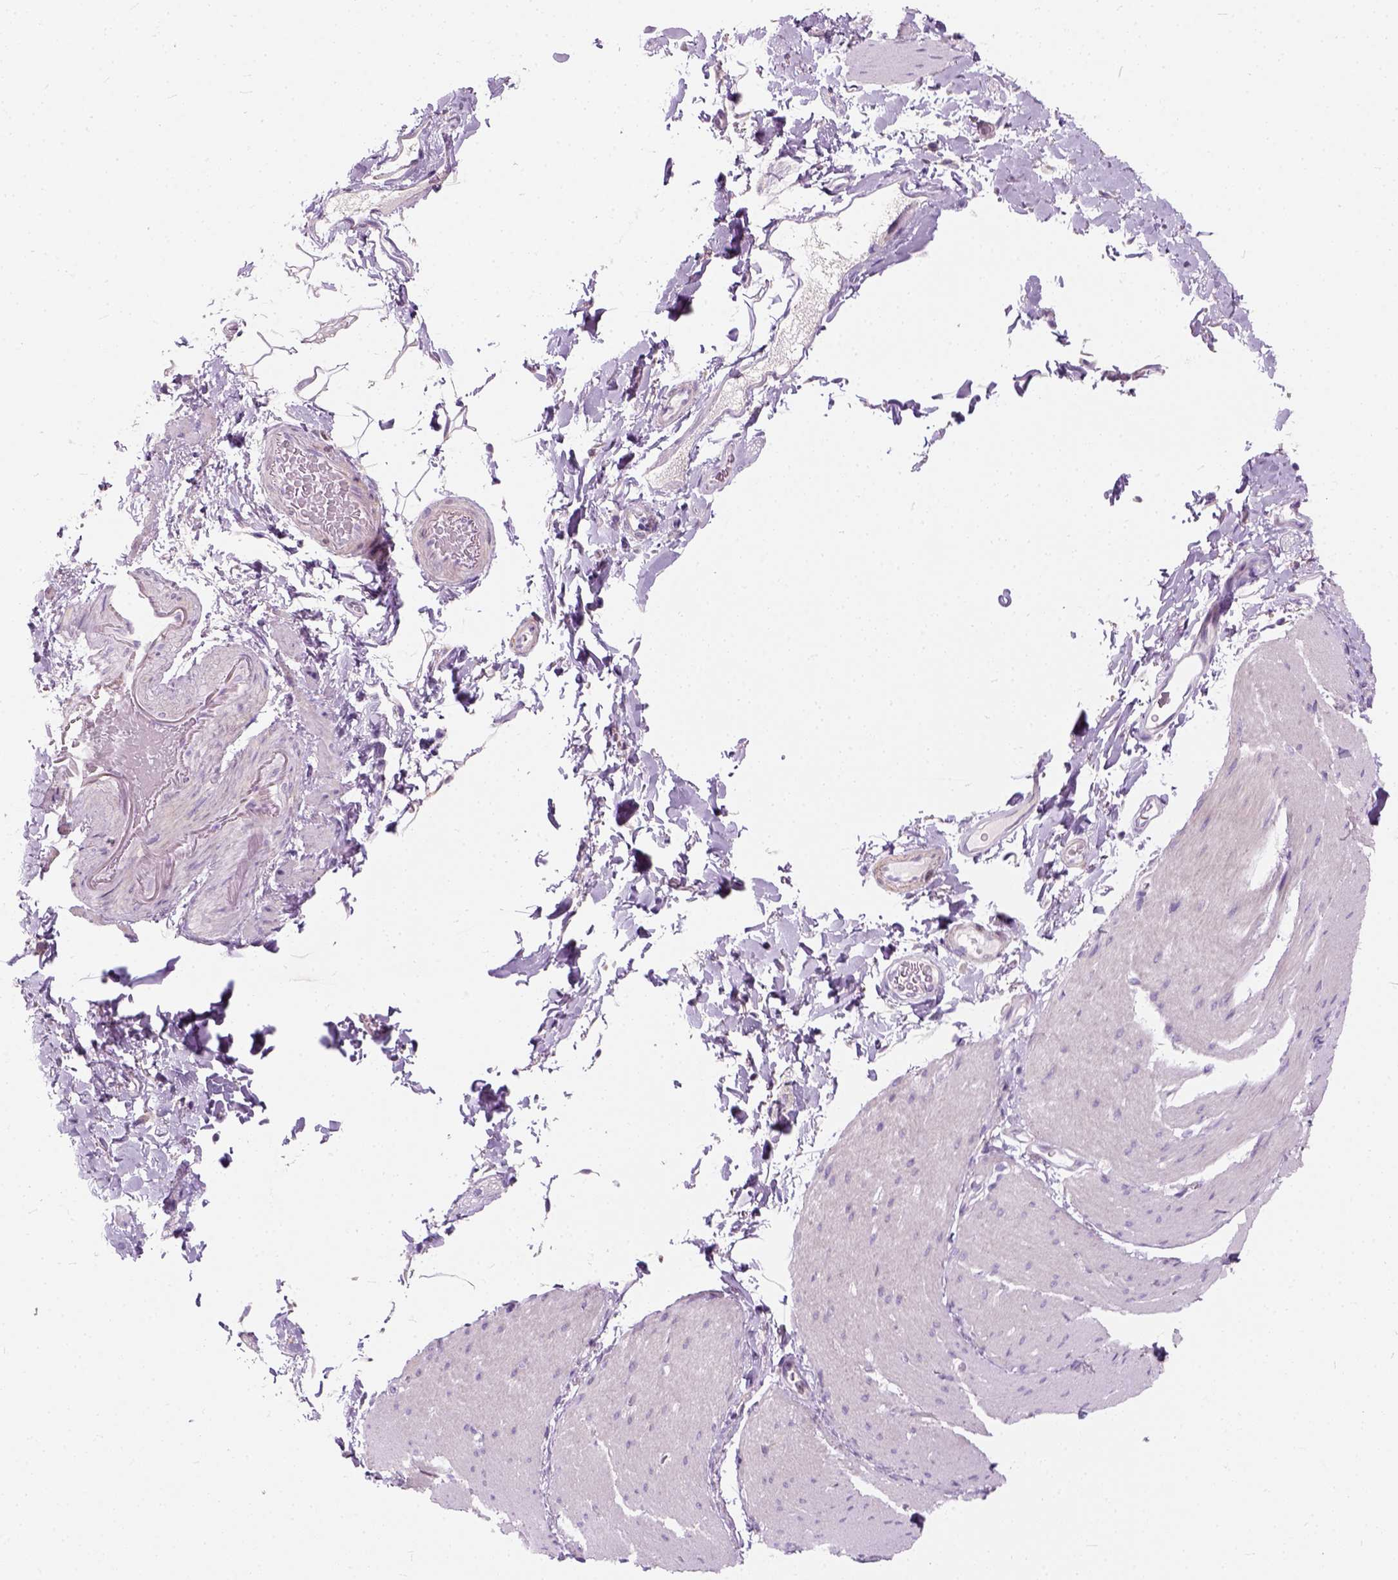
{"staining": {"intensity": "negative", "quantity": "none", "location": "none"}, "tissue": "smooth muscle", "cell_type": "Smooth muscle cells", "image_type": "normal", "snomed": [{"axis": "morphology", "description": "Normal tissue, NOS"}, {"axis": "topography", "description": "Smooth muscle"}, {"axis": "topography", "description": "Colon"}], "caption": "Immunohistochemistry of benign smooth muscle exhibits no positivity in smooth muscle cells.", "gene": "TRIM72", "patient": {"sex": "male", "age": 73}}